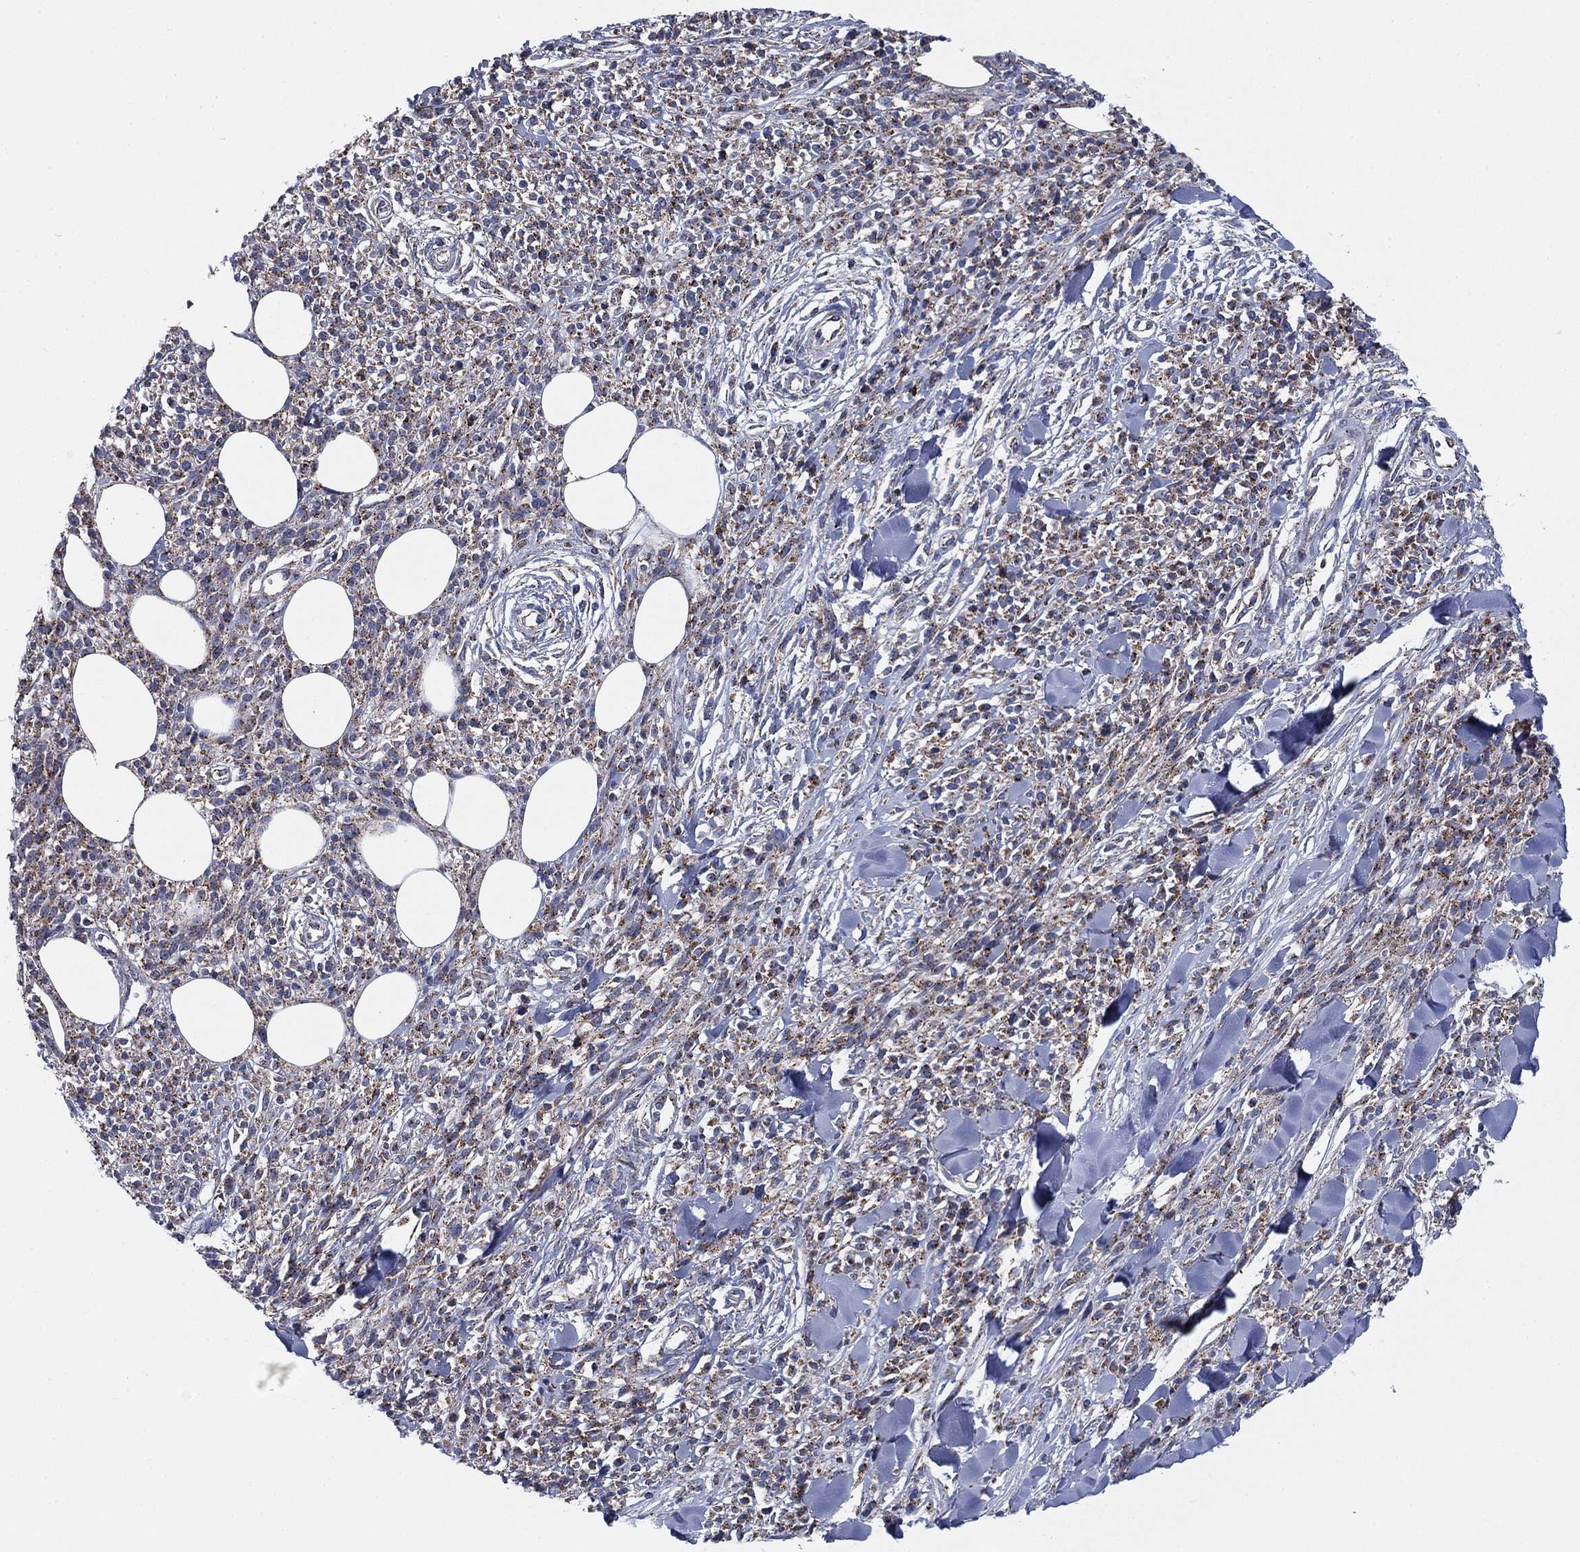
{"staining": {"intensity": "moderate", "quantity": ">75%", "location": "cytoplasmic/membranous"}, "tissue": "melanoma", "cell_type": "Tumor cells", "image_type": "cancer", "snomed": [{"axis": "morphology", "description": "Malignant melanoma, NOS"}, {"axis": "topography", "description": "Skin"}, {"axis": "topography", "description": "Skin of trunk"}], "caption": "Moderate cytoplasmic/membranous positivity is identified in approximately >75% of tumor cells in melanoma.", "gene": "NACAD", "patient": {"sex": "male", "age": 74}}